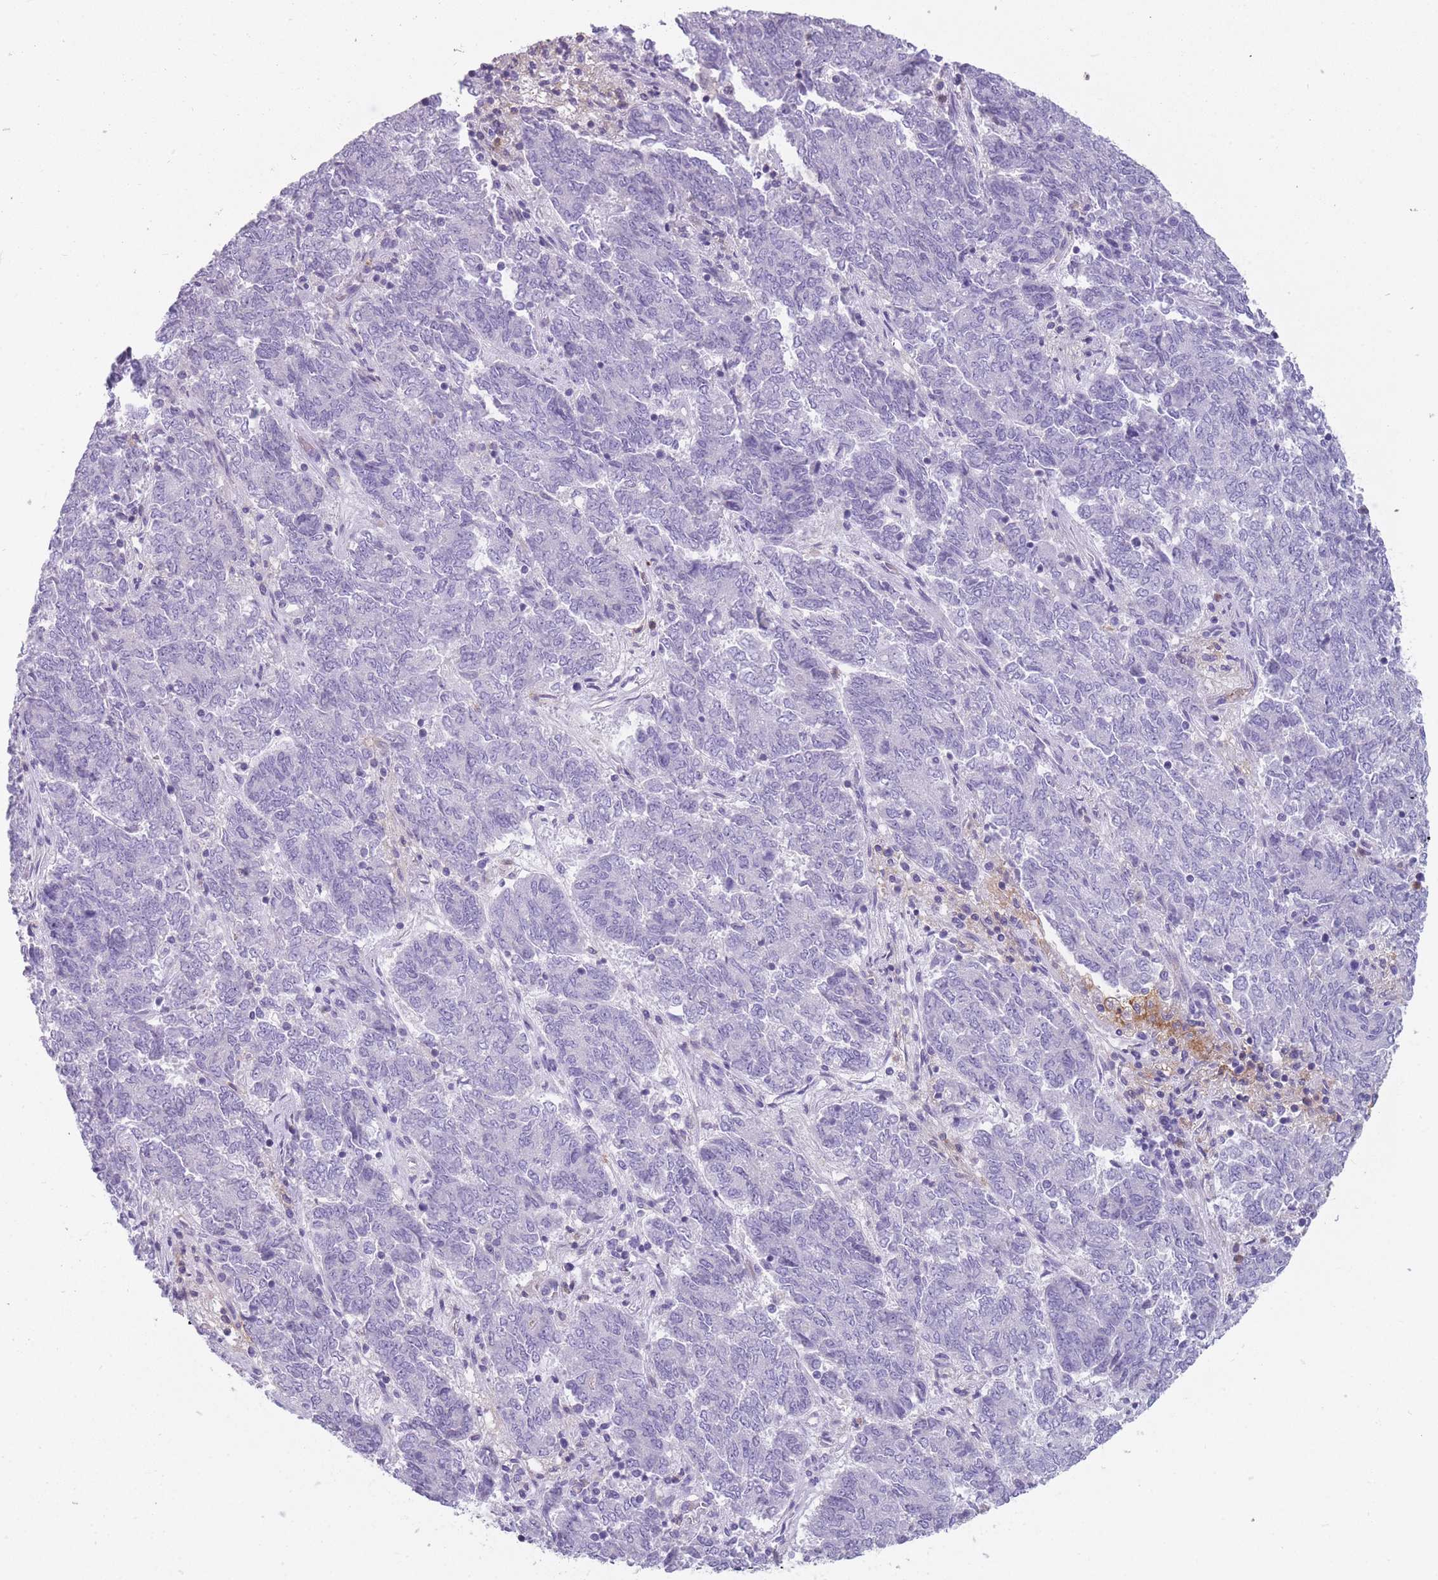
{"staining": {"intensity": "negative", "quantity": "none", "location": "none"}, "tissue": "endometrial cancer", "cell_type": "Tumor cells", "image_type": "cancer", "snomed": [{"axis": "morphology", "description": "Adenocarcinoma, NOS"}, {"axis": "topography", "description": "Endometrium"}], "caption": "High power microscopy histopathology image of an immunohistochemistry image of adenocarcinoma (endometrial), revealing no significant positivity in tumor cells.", "gene": "CR1L", "patient": {"sex": "female", "age": 80}}